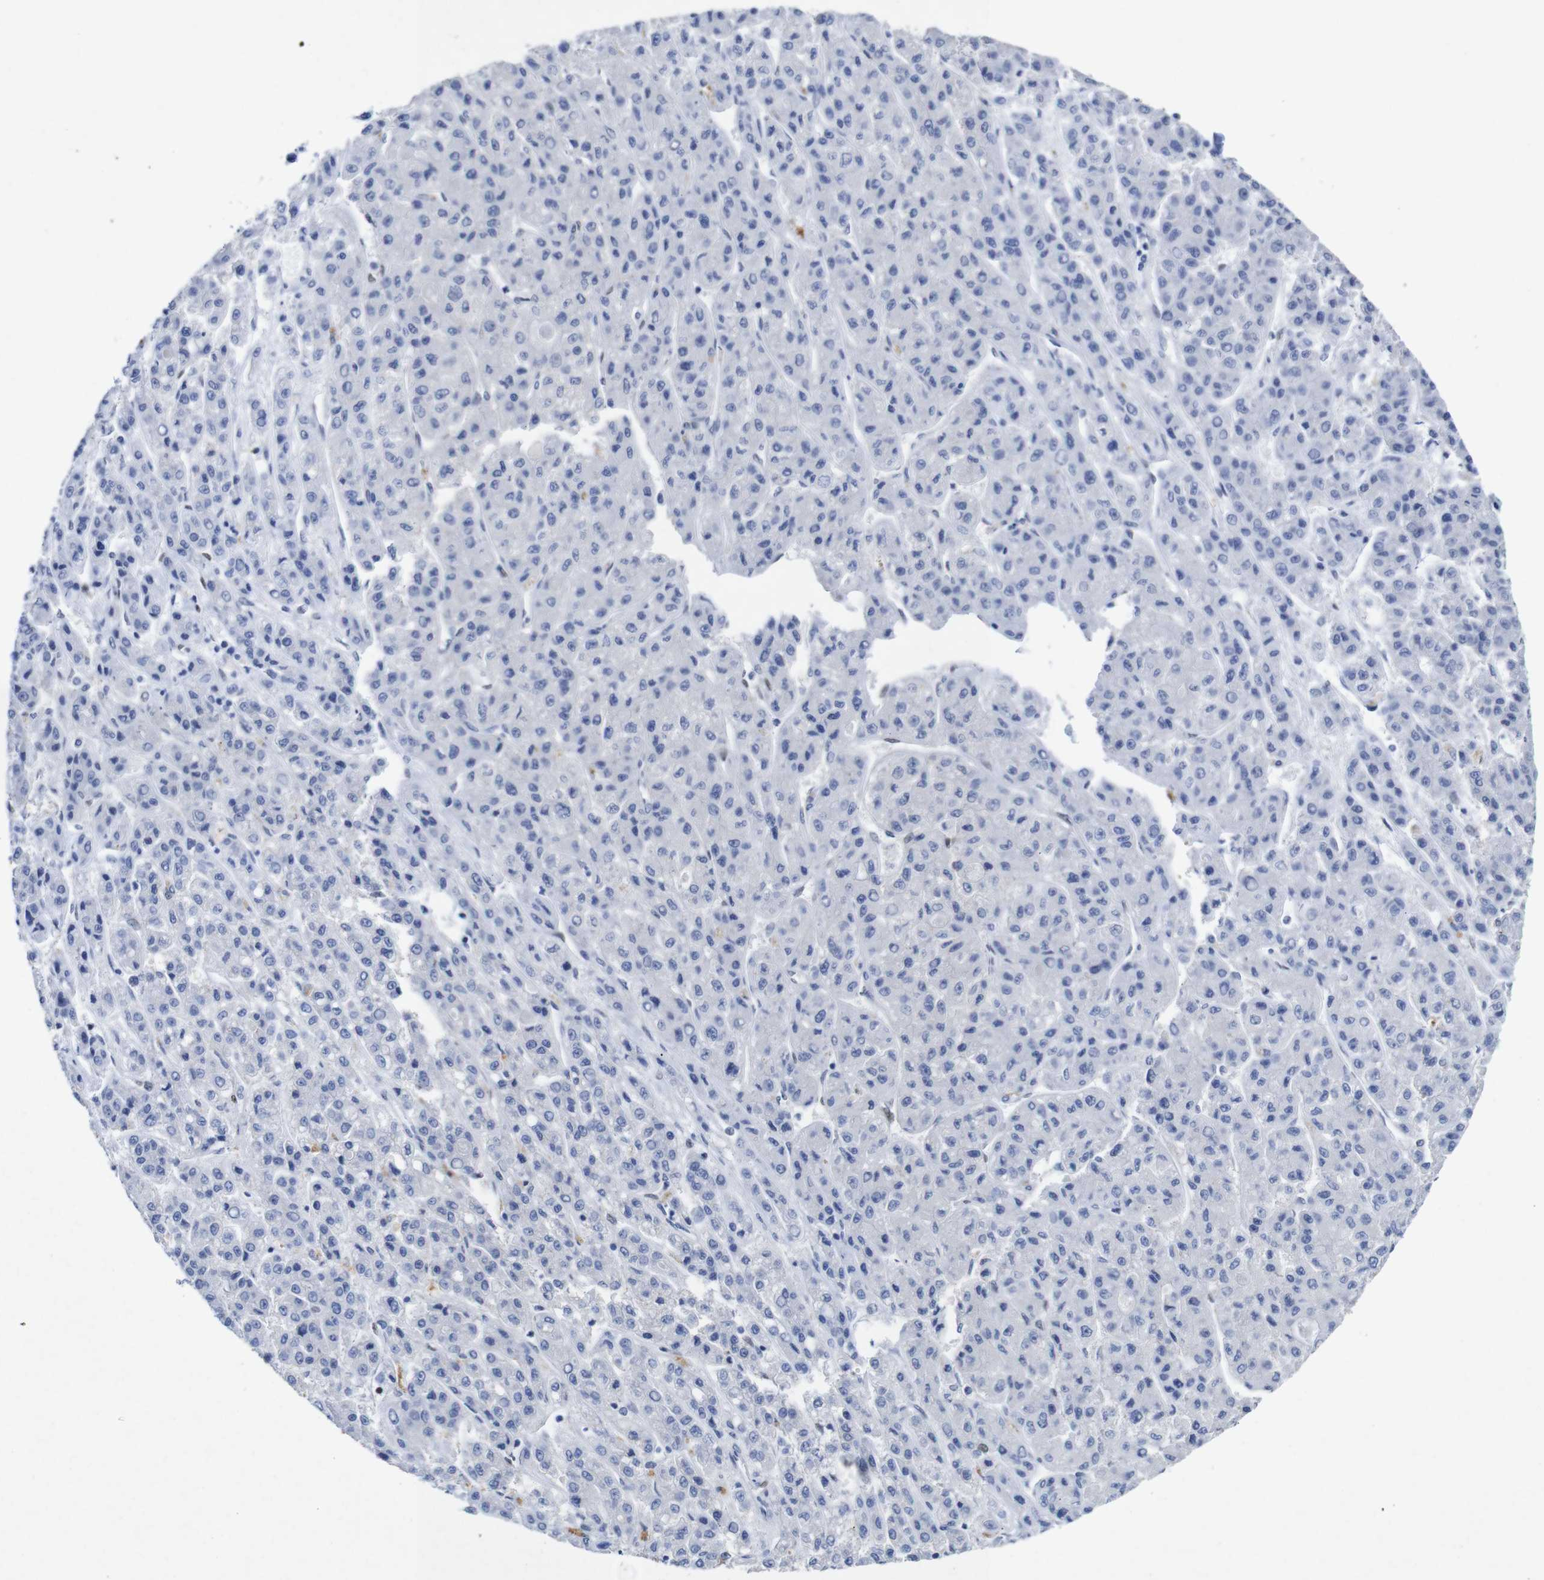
{"staining": {"intensity": "negative", "quantity": "none", "location": "none"}, "tissue": "liver cancer", "cell_type": "Tumor cells", "image_type": "cancer", "snomed": [{"axis": "morphology", "description": "Carcinoma, Hepatocellular, NOS"}, {"axis": "topography", "description": "Liver"}], "caption": "The immunohistochemistry (IHC) photomicrograph has no significant staining in tumor cells of liver cancer (hepatocellular carcinoma) tissue.", "gene": "FOSL2", "patient": {"sex": "male", "age": 70}}